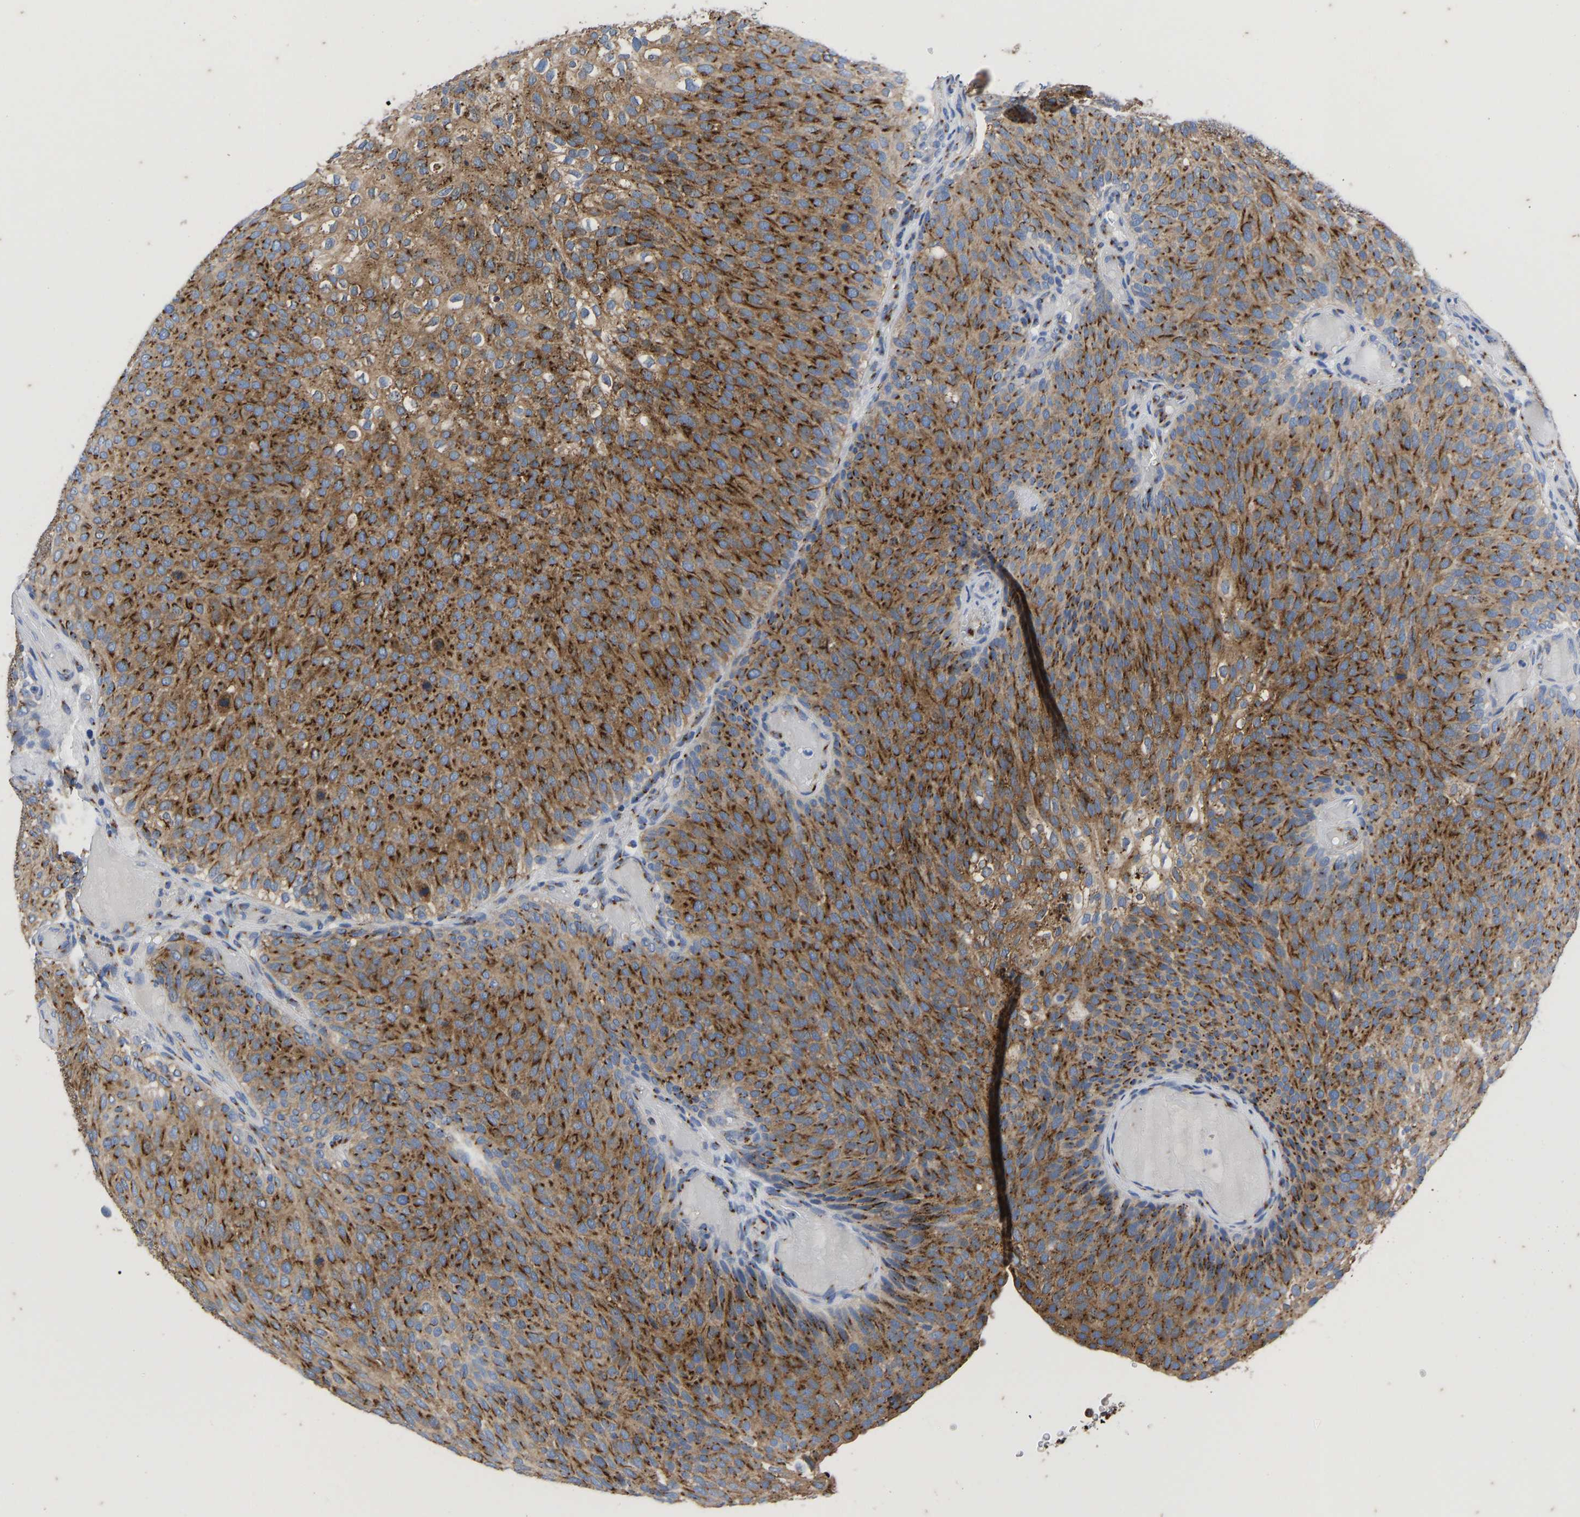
{"staining": {"intensity": "strong", "quantity": ">75%", "location": "cytoplasmic/membranous"}, "tissue": "urothelial cancer", "cell_type": "Tumor cells", "image_type": "cancer", "snomed": [{"axis": "morphology", "description": "Urothelial carcinoma, Low grade"}, {"axis": "topography", "description": "Urinary bladder"}], "caption": "Brown immunohistochemical staining in human urothelial cancer reveals strong cytoplasmic/membranous staining in approximately >75% of tumor cells.", "gene": "TMEM87A", "patient": {"sex": "male", "age": 78}}